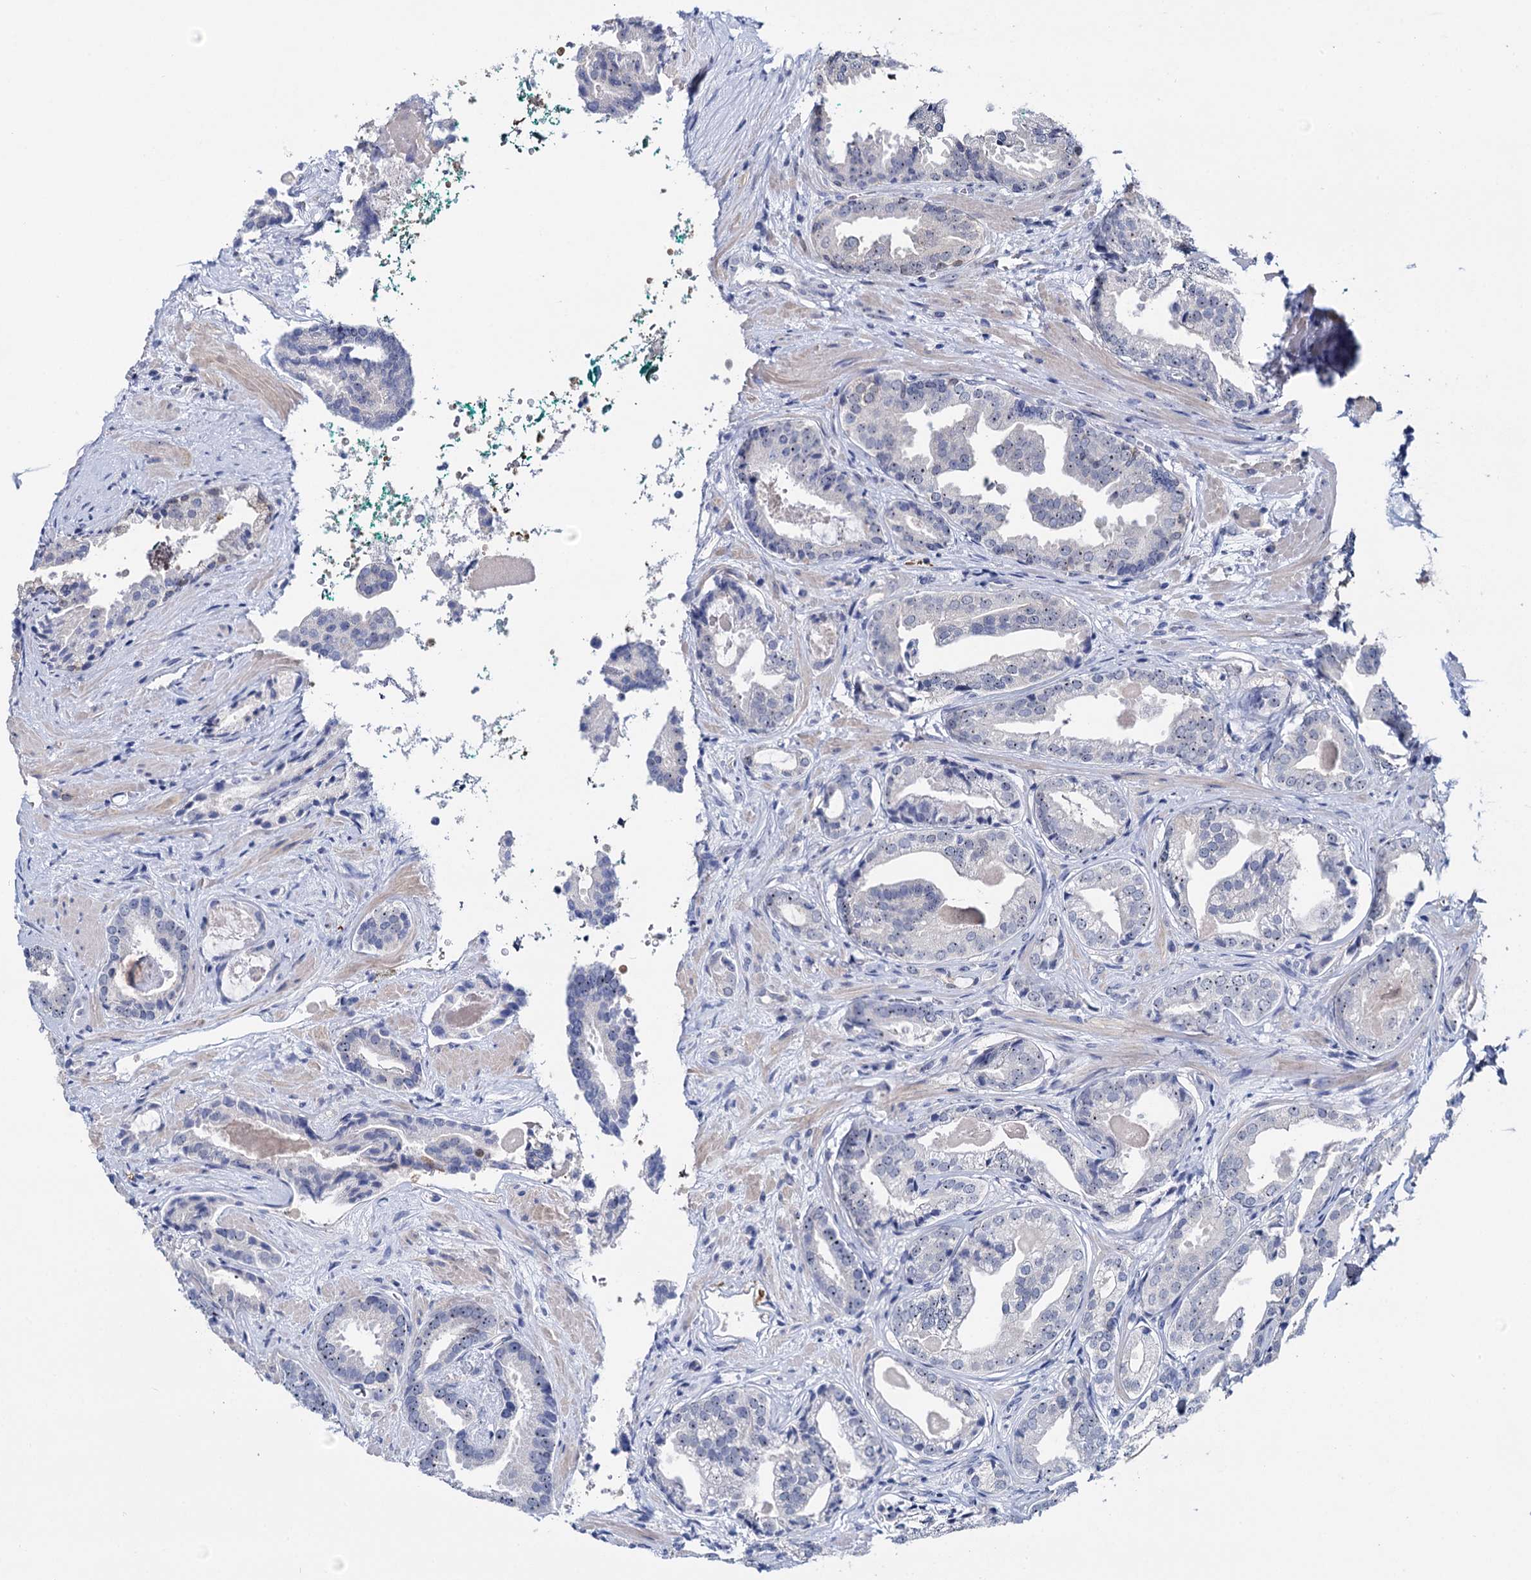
{"staining": {"intensity": "negative", "quantity": "none", "location": "none"}, "tissue": "prostate cancer", "cell_type": "Tumor cells", "image_type": "cancer", "snomed": [{"axis": "morphology", "description": "Adenocarcinoma, High grade"}, {"axis": "topography", "description": "Prostate"}], "caption": "An immunohistochemistry photomicrograph of high-grade adenocarcinoma (prostate) is shown. There is no staining in tumor cells of high-grade adenocarcinoma (prostate). Brightfield microscopy of immunohistochemistry stained with DAB (3,3'-diaminobenzidine) (brown) and hematoxylin (blue), captured at high magnification.", "gene": "SFN", "patient": {"sex": "male", "age": 60}}